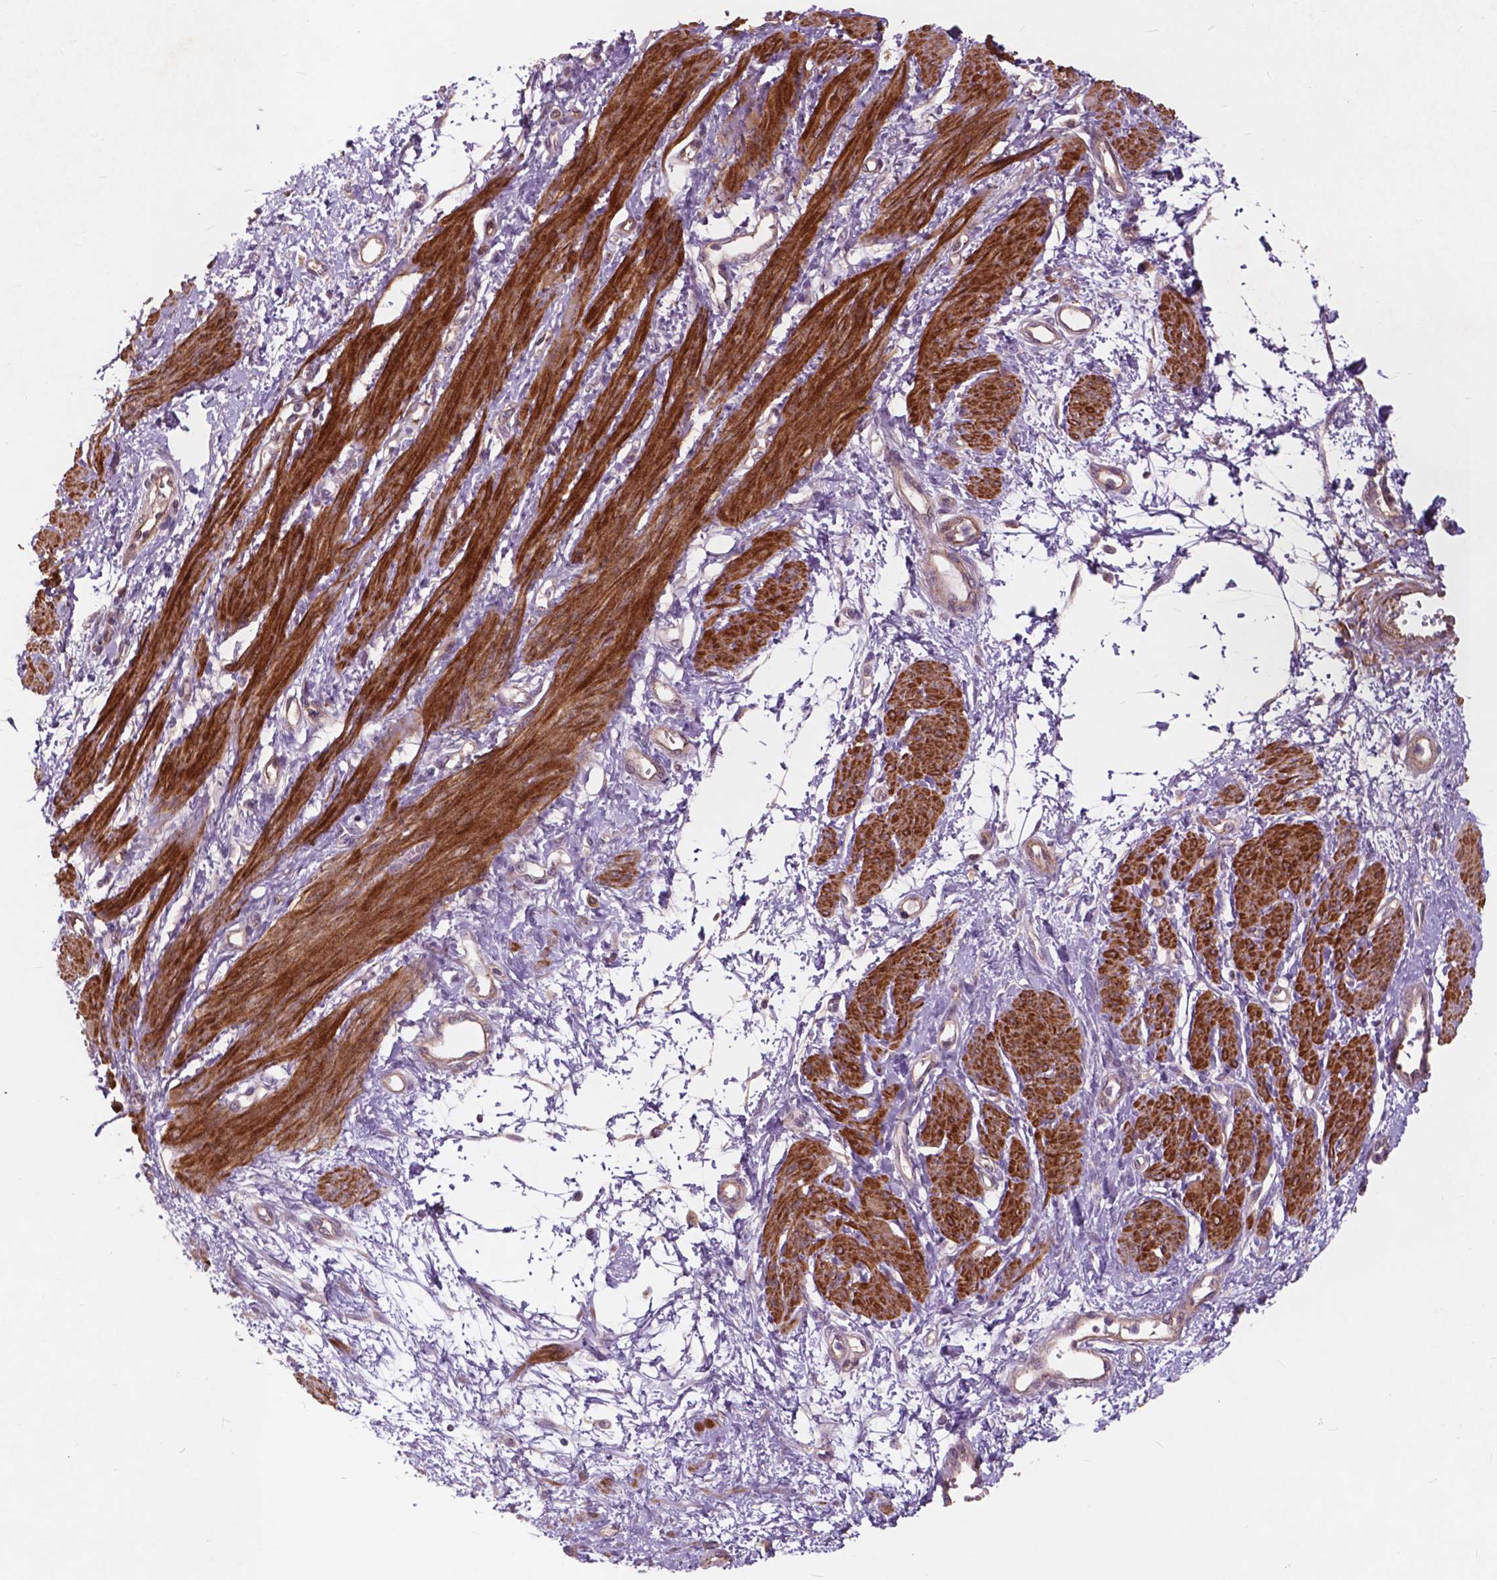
{"staining": {"intensity": "strong", "quantity": ">75%", "location": "cytoplasmic/membranous"}, "tissue": "smooth muscle", "cell_type": "Smooth muscle cells", "image_type": "normal", "snomed": [{"axis": "morphology", "description": "Normal tissue, NOS"}, {"axis": "topography", "description": "Smooth muscle"}, {"axis": "topography", "description": "Uterus"}], "caption": "This micrograph demonstrates immunohistochemistry staining of normal smooth muscle, with high strong cytoplasmic/membranous staining in approximately >75% of smooth muscle cells.", "gene": "RFPL4B", "patient": {"sex": "female", "age": 39}}